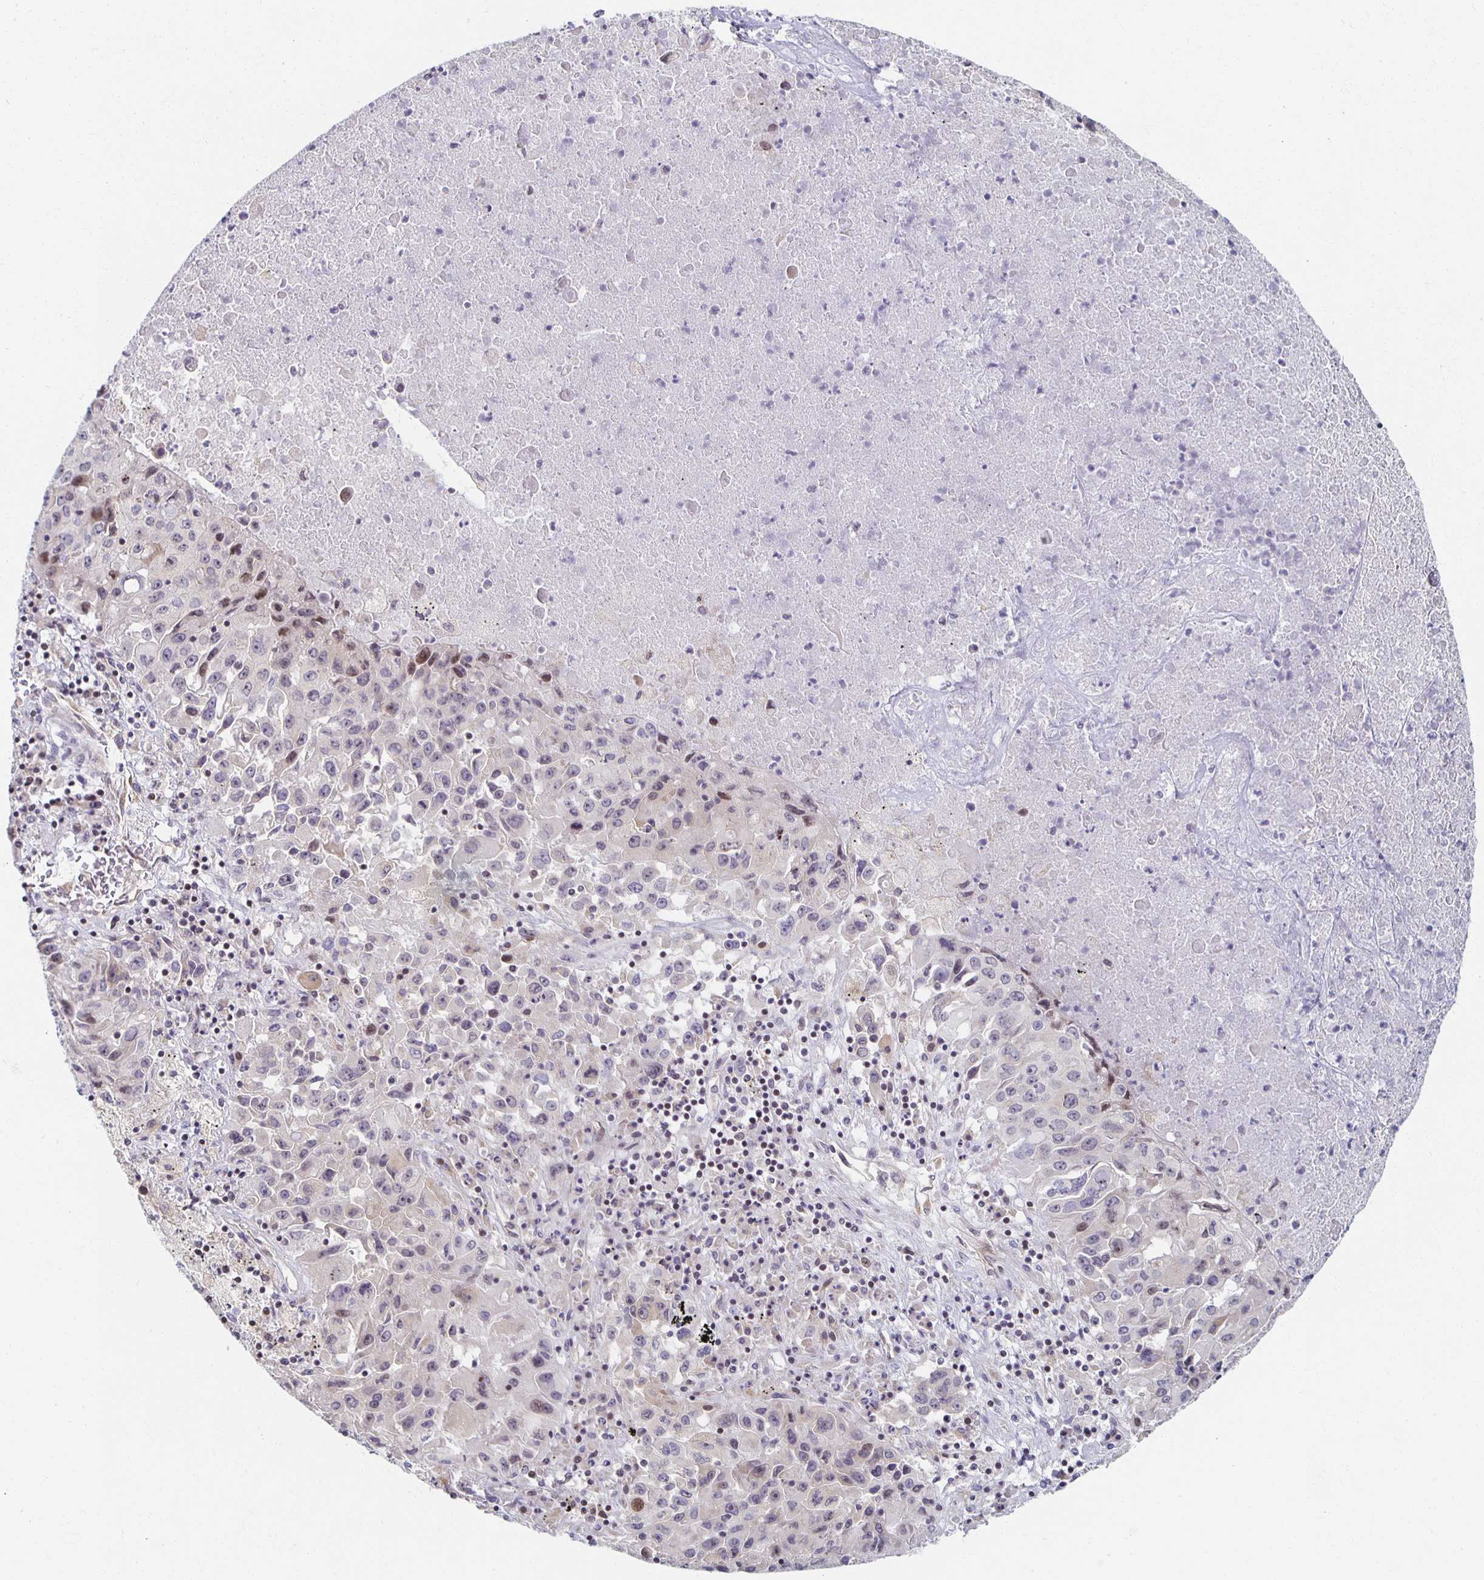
{"staining": {"intensity": "weak", "quantity": "<25%", "location": "nuclear"}, "tissue": "lung cancer", "cell_type": "Tumor cells", "image_type": "cancer", "snomed": [{"axis": "morphology", "description": "Squamous cell carcinoma, NOS"}, {"axis": "topography", "description": "Lung"}], "caption": "A histopathology image of human lung cancer (squamous cell carcinoma) is negative for staining in tumor cells. The staining is performed using DAB brown chromogen with nuclei counter-stained in using hematoxylin.", "gene": "HCFC1R1", "patient": {"sex": "male", "age": 63}}